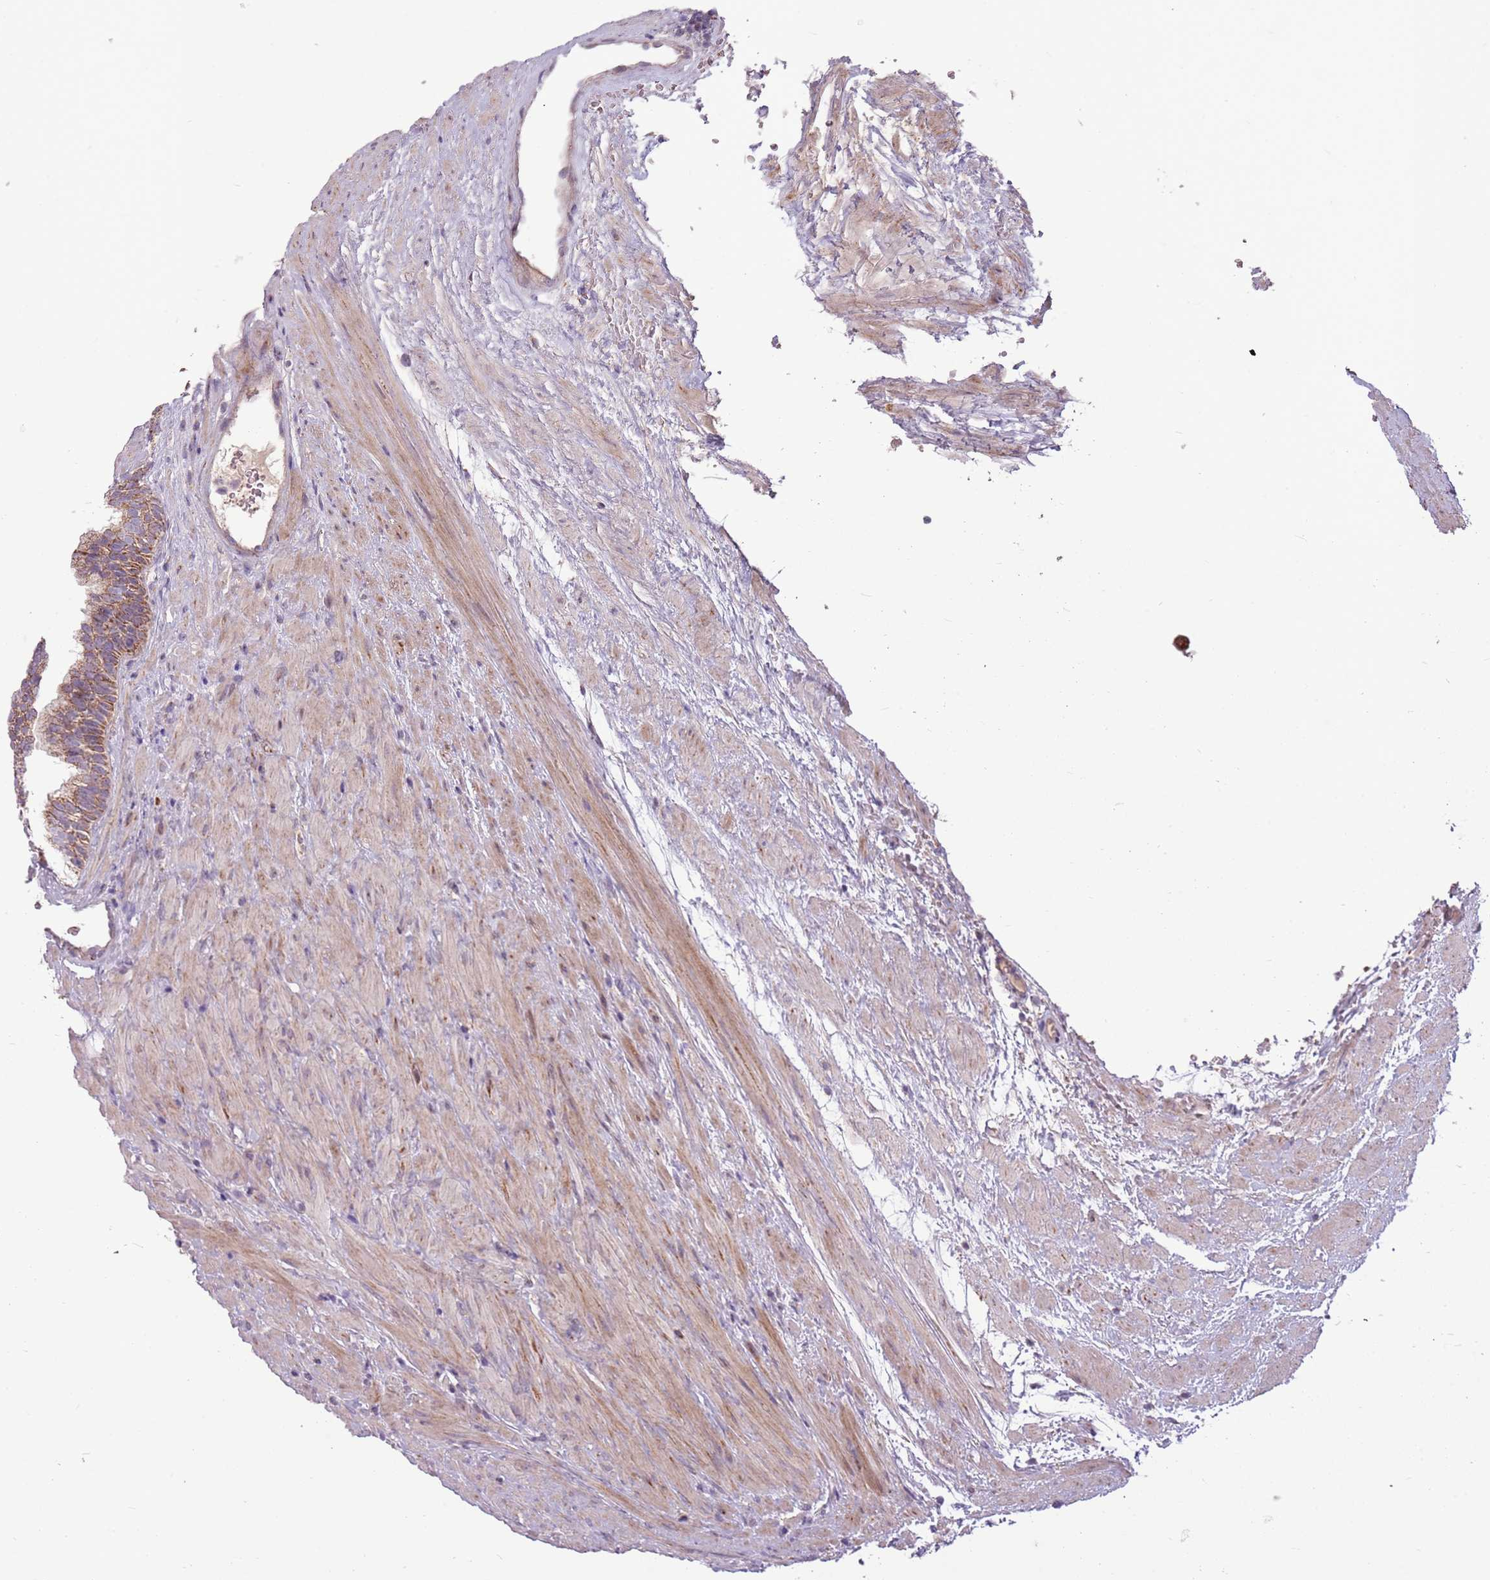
{"staining": {"intensity": "moderate", "quantity": ">75%", "location": "cytoplasmic/membranous"}, "tissue": "prostate", "cell_type": "Glandular cells", "image_type": "normal", "snomed": [{"axis": "morphology", "description": "Normal tissue, NOS"}, {"axis": "topography", "description": "Prostate"}], "caption": "Moderate cytoplasmic/membranous positivity for a protein is present in approximately >75% of glandular cells of unremarkable prostate using immunohistochemistry (IHC).", "gene": "ZNF530", "patient": {"sex": "male", "age": 76}}